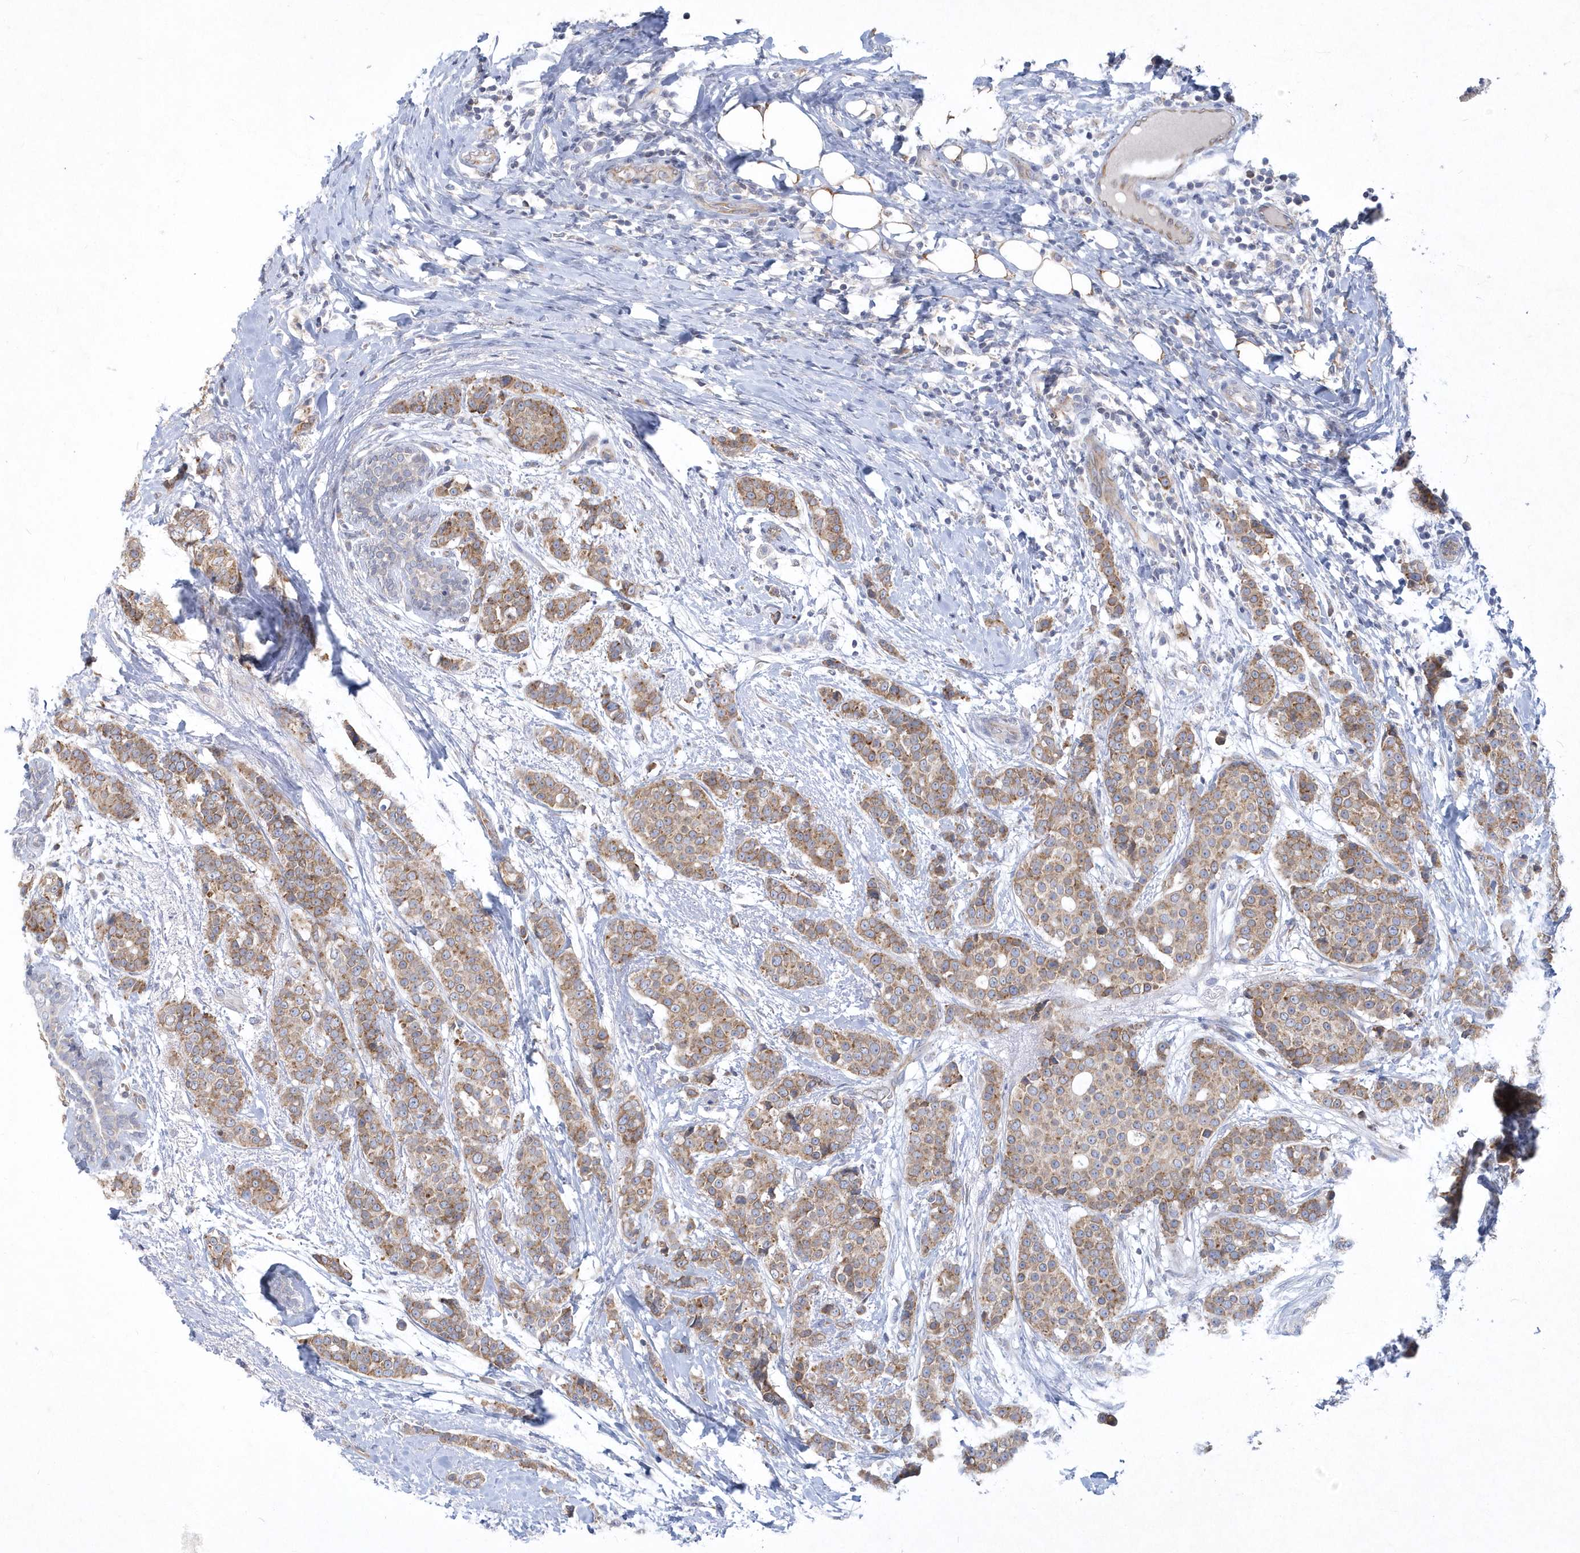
{"staining": {"intensity": "moderate", "quantity": ">75%", "location": "cytoplasmic/membranous"}, "tissue": "breast cancer", "cell_type": "Tumor cells", "image_type": "cancer", "snomed": [{"axis": "morphology", "description": "Lobular carcinoma"}, {"axis": "topography", "description": "Breast"}], "caption": "Breast cancer stained for a protein (brown) demonstrates moderate cytoplasmic/membranous positive expression in about >75% of tumor cells.", "gene": "DGAT1", "patient": {"sex": "female", "age": 51}}